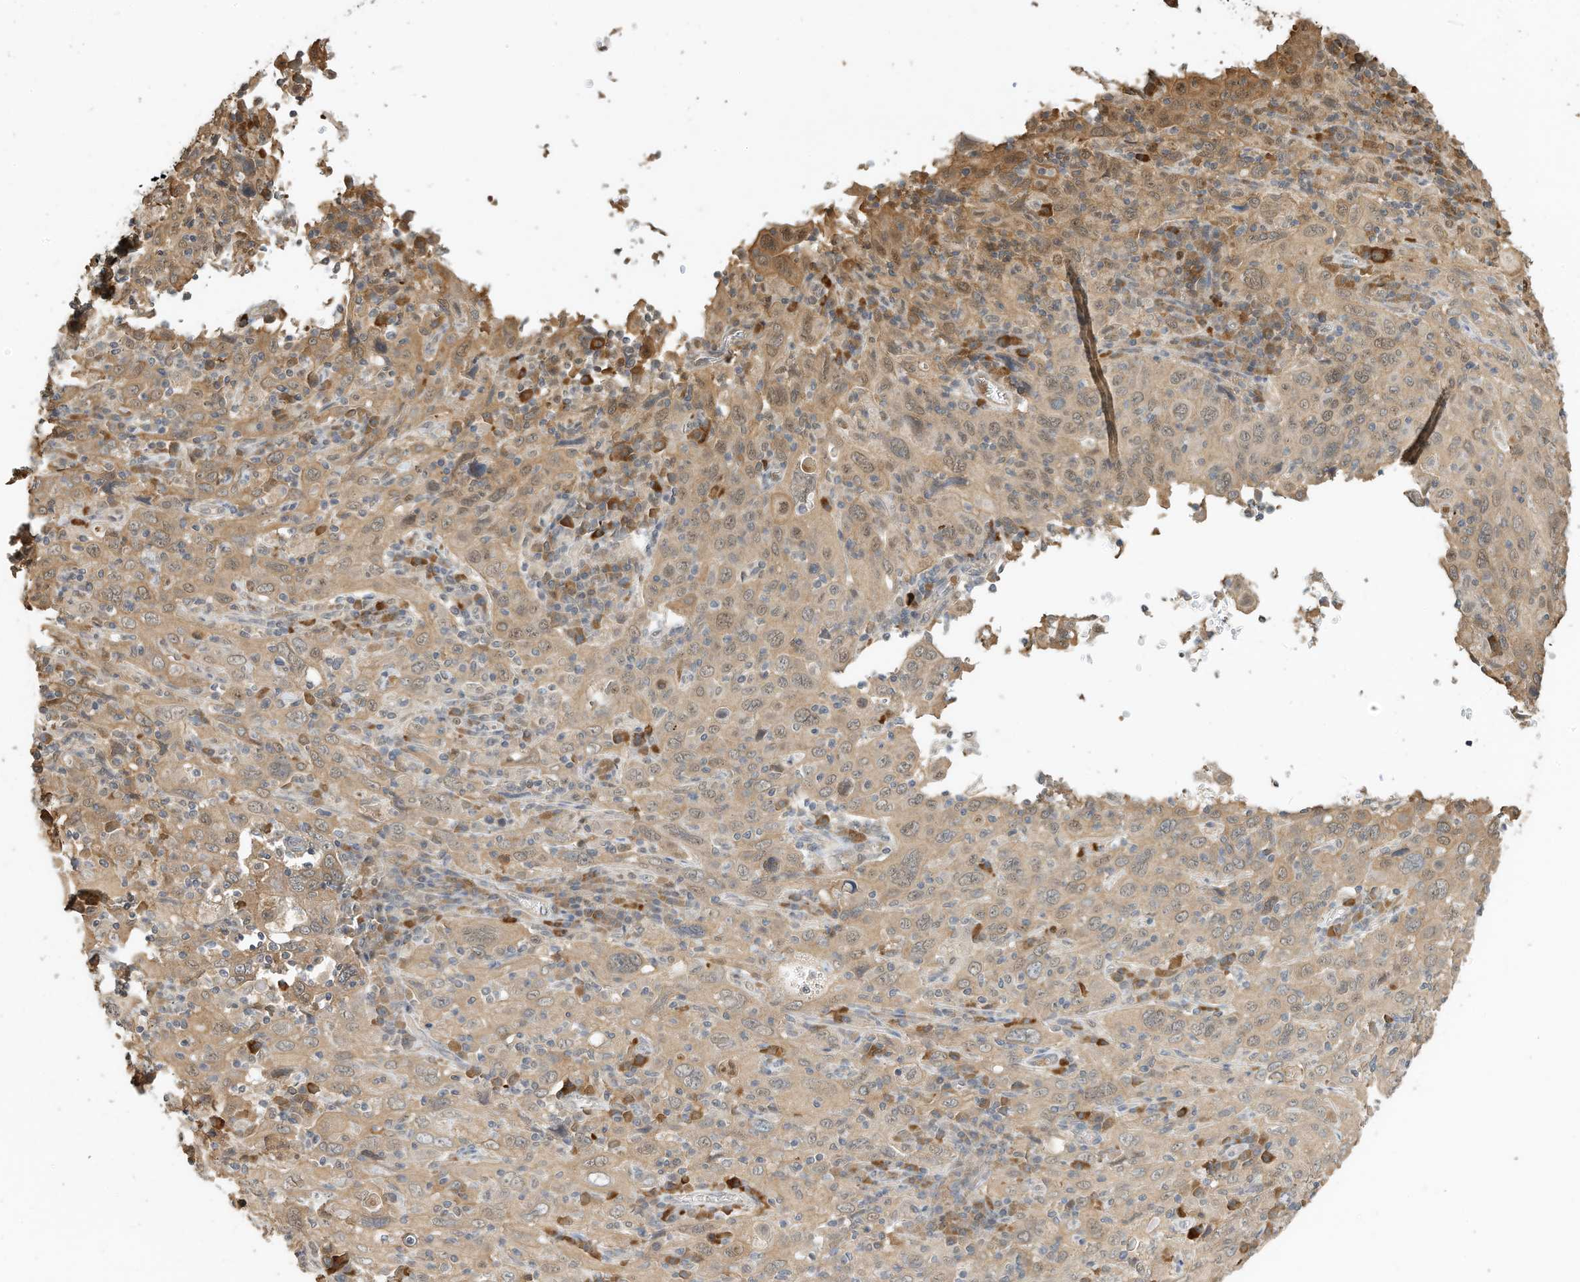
{"staining": {"intensity": "moderate", "quantity": ">75%", "location": "cytoplasmic/membranous"}, "tissue": "cervical cancer", "cell_type": "Tumor cells", "image_type": "cancer", "snomed": [{"axis": "morphology", "description": "Squamous cell carcinoma, NOS"}, {"axis": "topography", "description": "Cervix"}], "caption": "Tumor cells exhibit moderate cytoplasmic/membranous expression in about >75% of cells in cervical squamous cell carcinoma. The protein of interest is stained brown, and the nuclei are stained in blue (DAB (3,3'-diaminobenzidine) IHC with brightfield microscopy, high magnification).", "gene": "OFD1", "patient": {"sex": "female", "age": 46}}